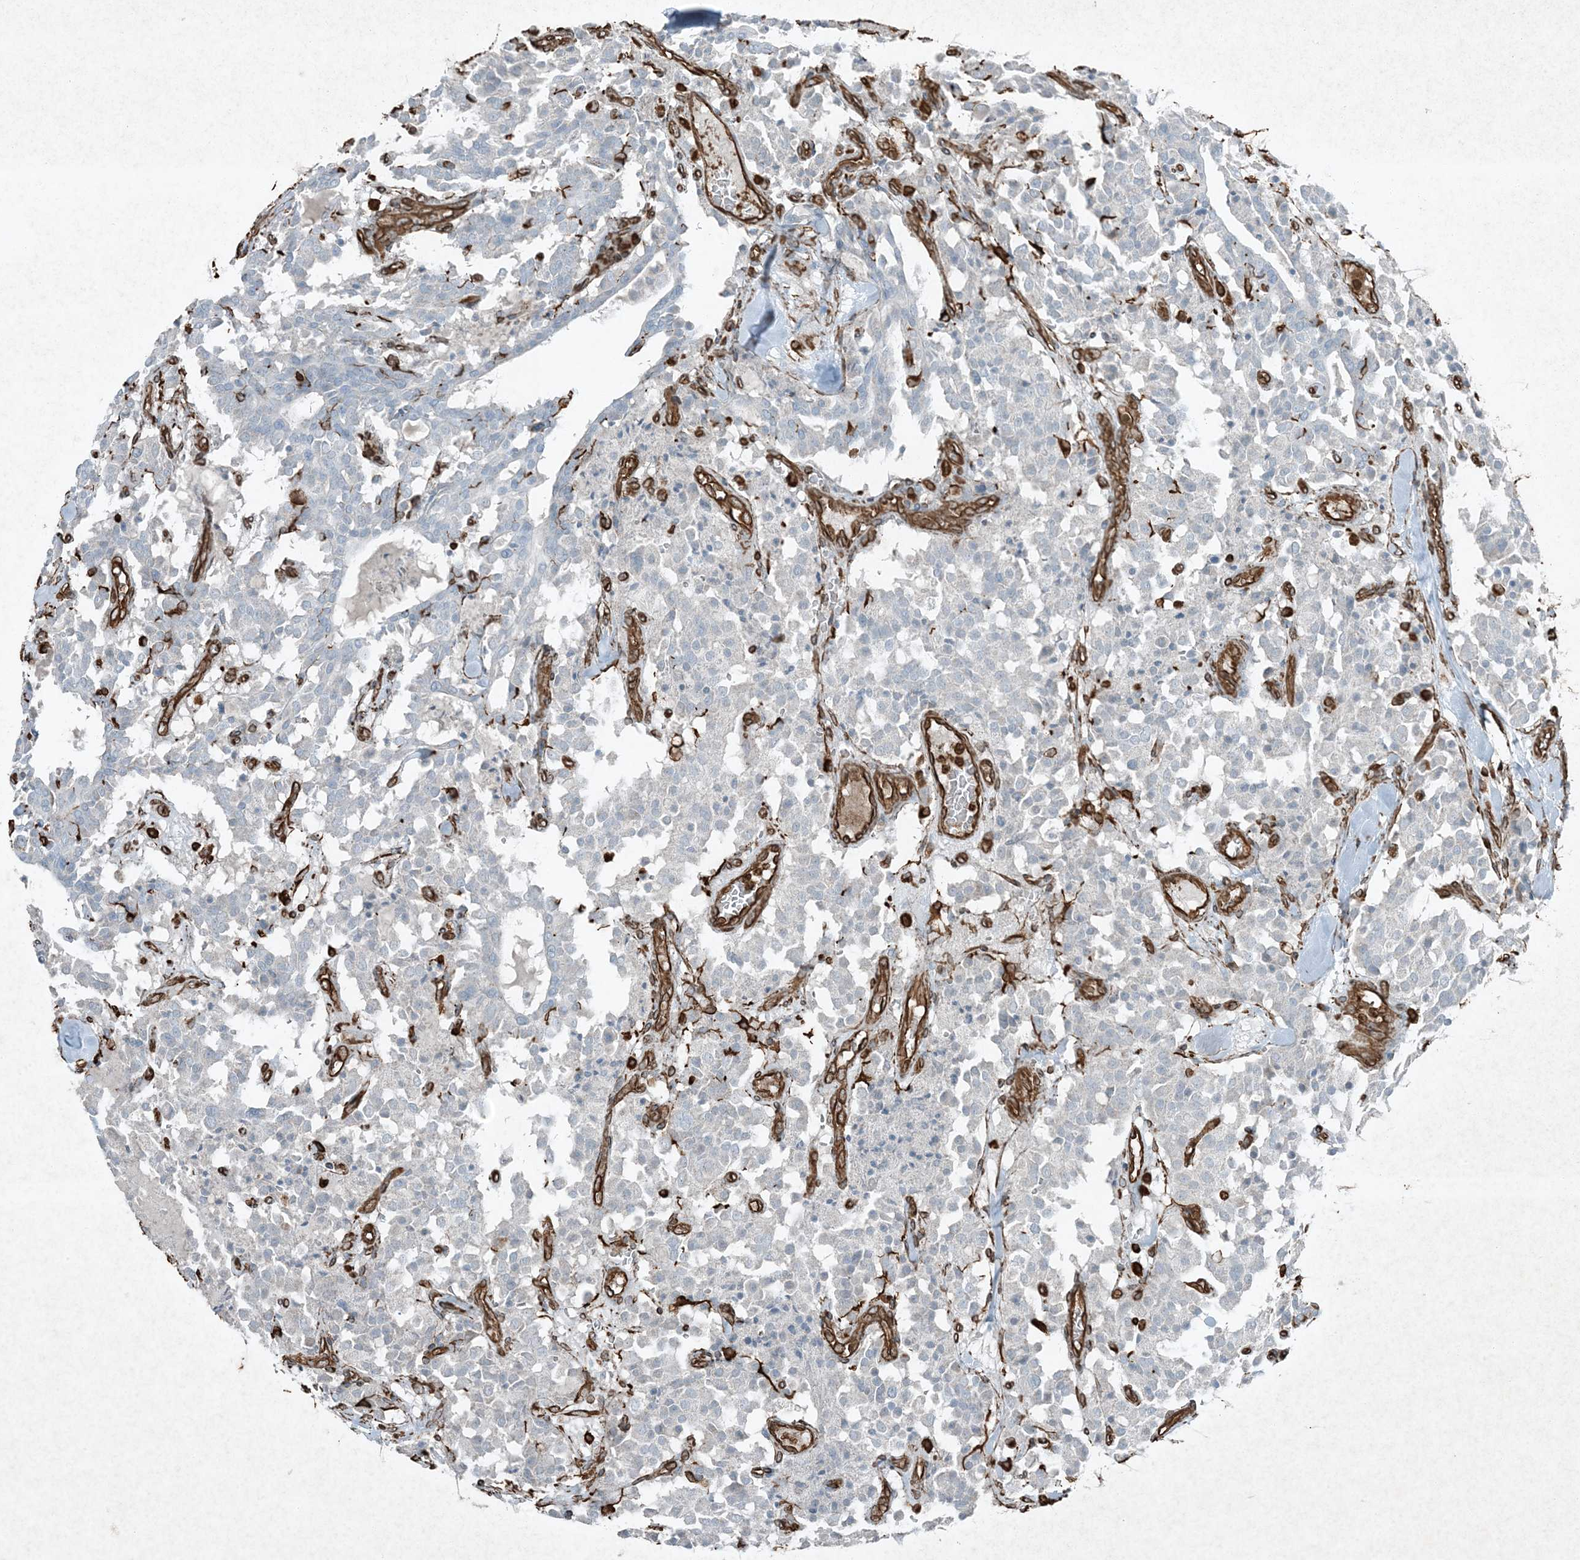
{"staining": {"intensity": "negative", "quantity": "none", "location": "none"}, "tissue": "carcinoid", "cell_type": "Tumor cells", "image_type": "cancer", "snomed": [{"axis": "morphology", "description": "Carcinoid, malignant, NOS"}, {"axis": "topography", "description": "Lung"}], "caption": "The photomicrograph displays no staining of tumor cells in carcinoid.", "gene": "RYK", "patient": {"sex": "male", "age": 30}}